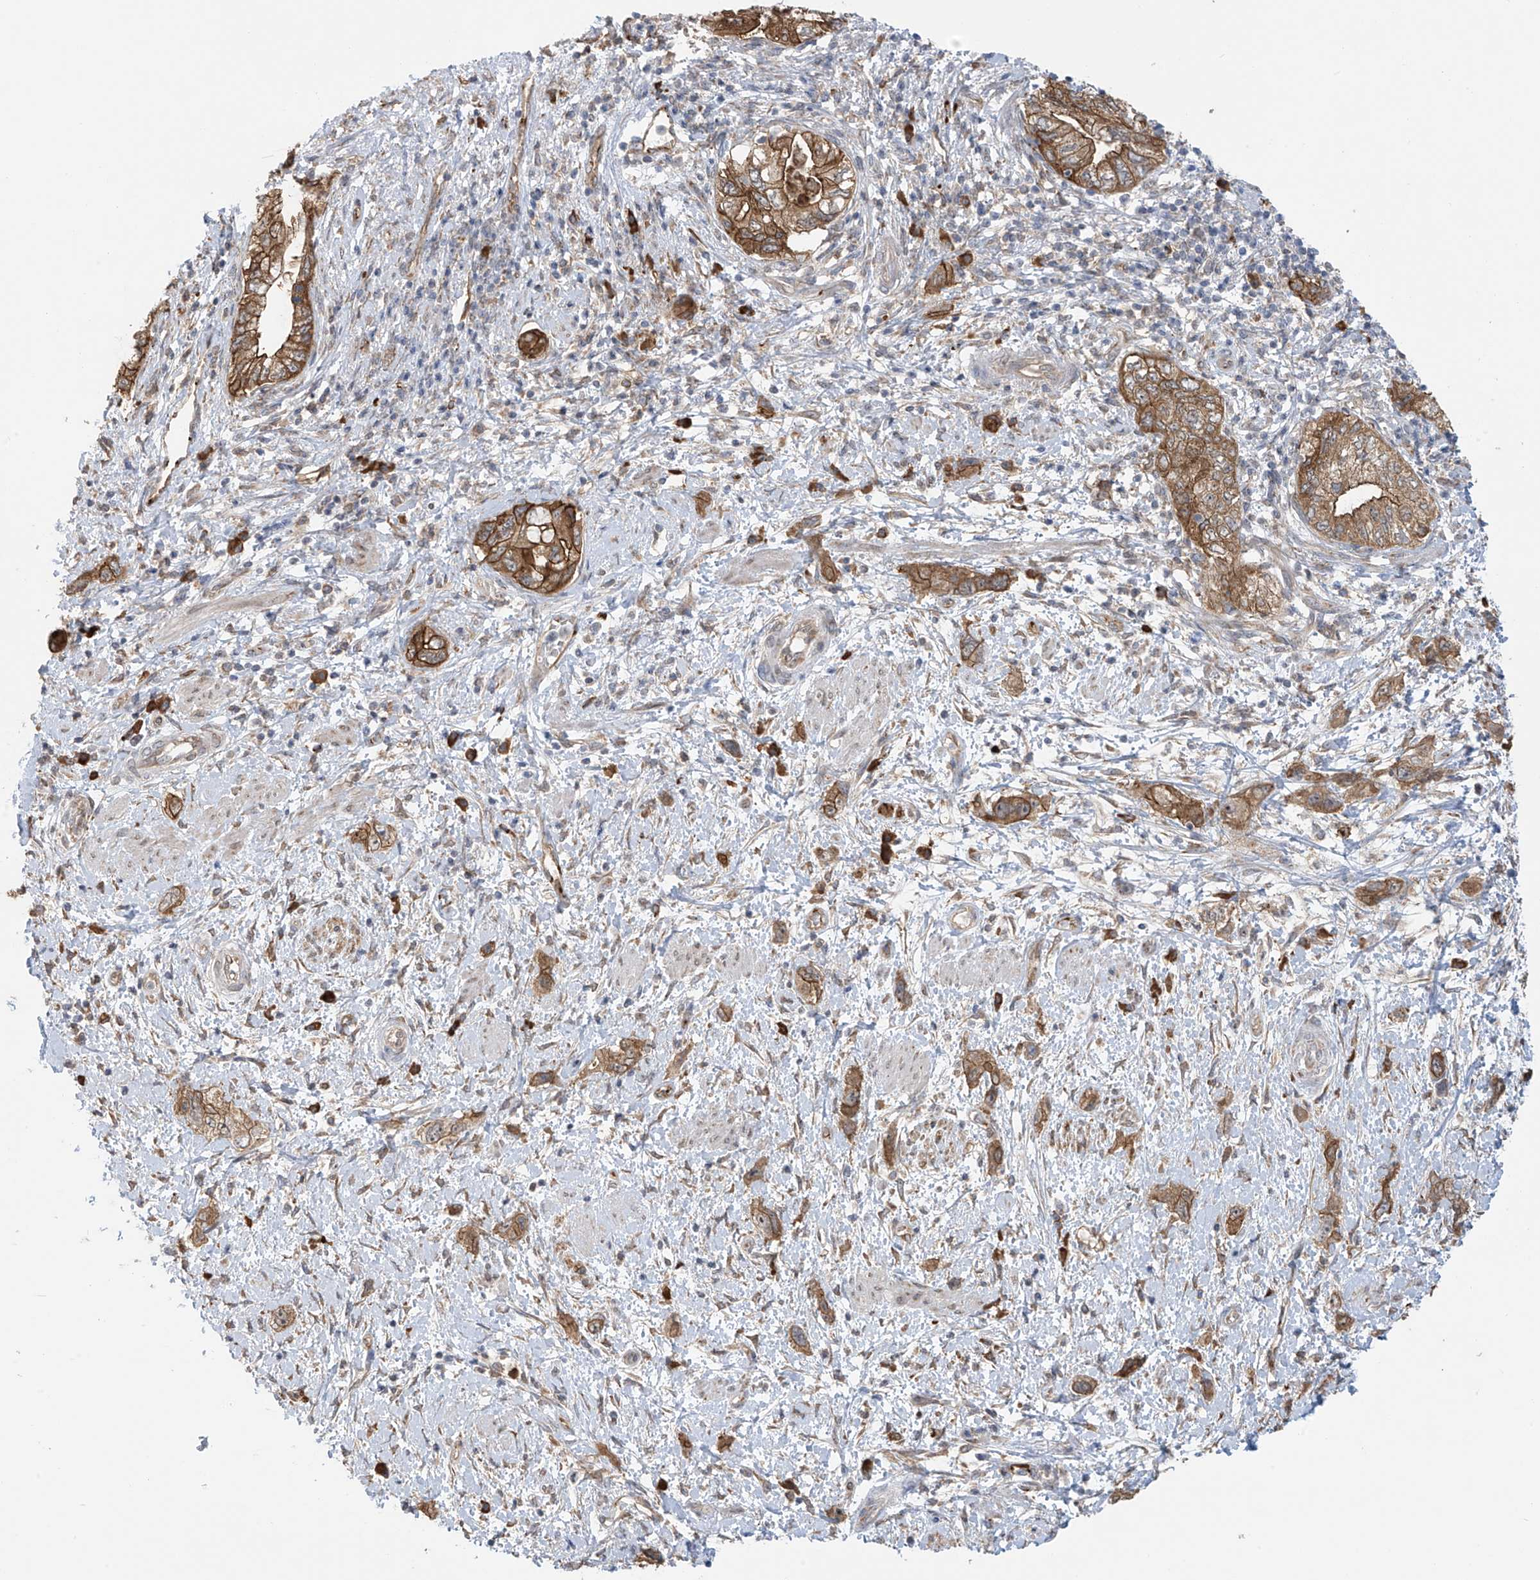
{"staining": {"intensity": "strong", "quantity": "25%-75%", "location": "cytoplasmic/membranous"}, "tissue": "pancreatic cancer", "cell_type": "Tumor cells", "image_type": "cancer", "snomed": [{"axis": "morphology", "description": "Adenocarcinoma, NOS"}, {"axis": "topography", "description": "Pancreas"}], "caption": "Immunohistochemical staining of pancreatic cancer demonstrates strong cytoplasmic/membranous protein staining in approximately 25%-75% of tumor cells.", "gene": "KIAA1522", "patient": {"sex": "female", "age": 73}}